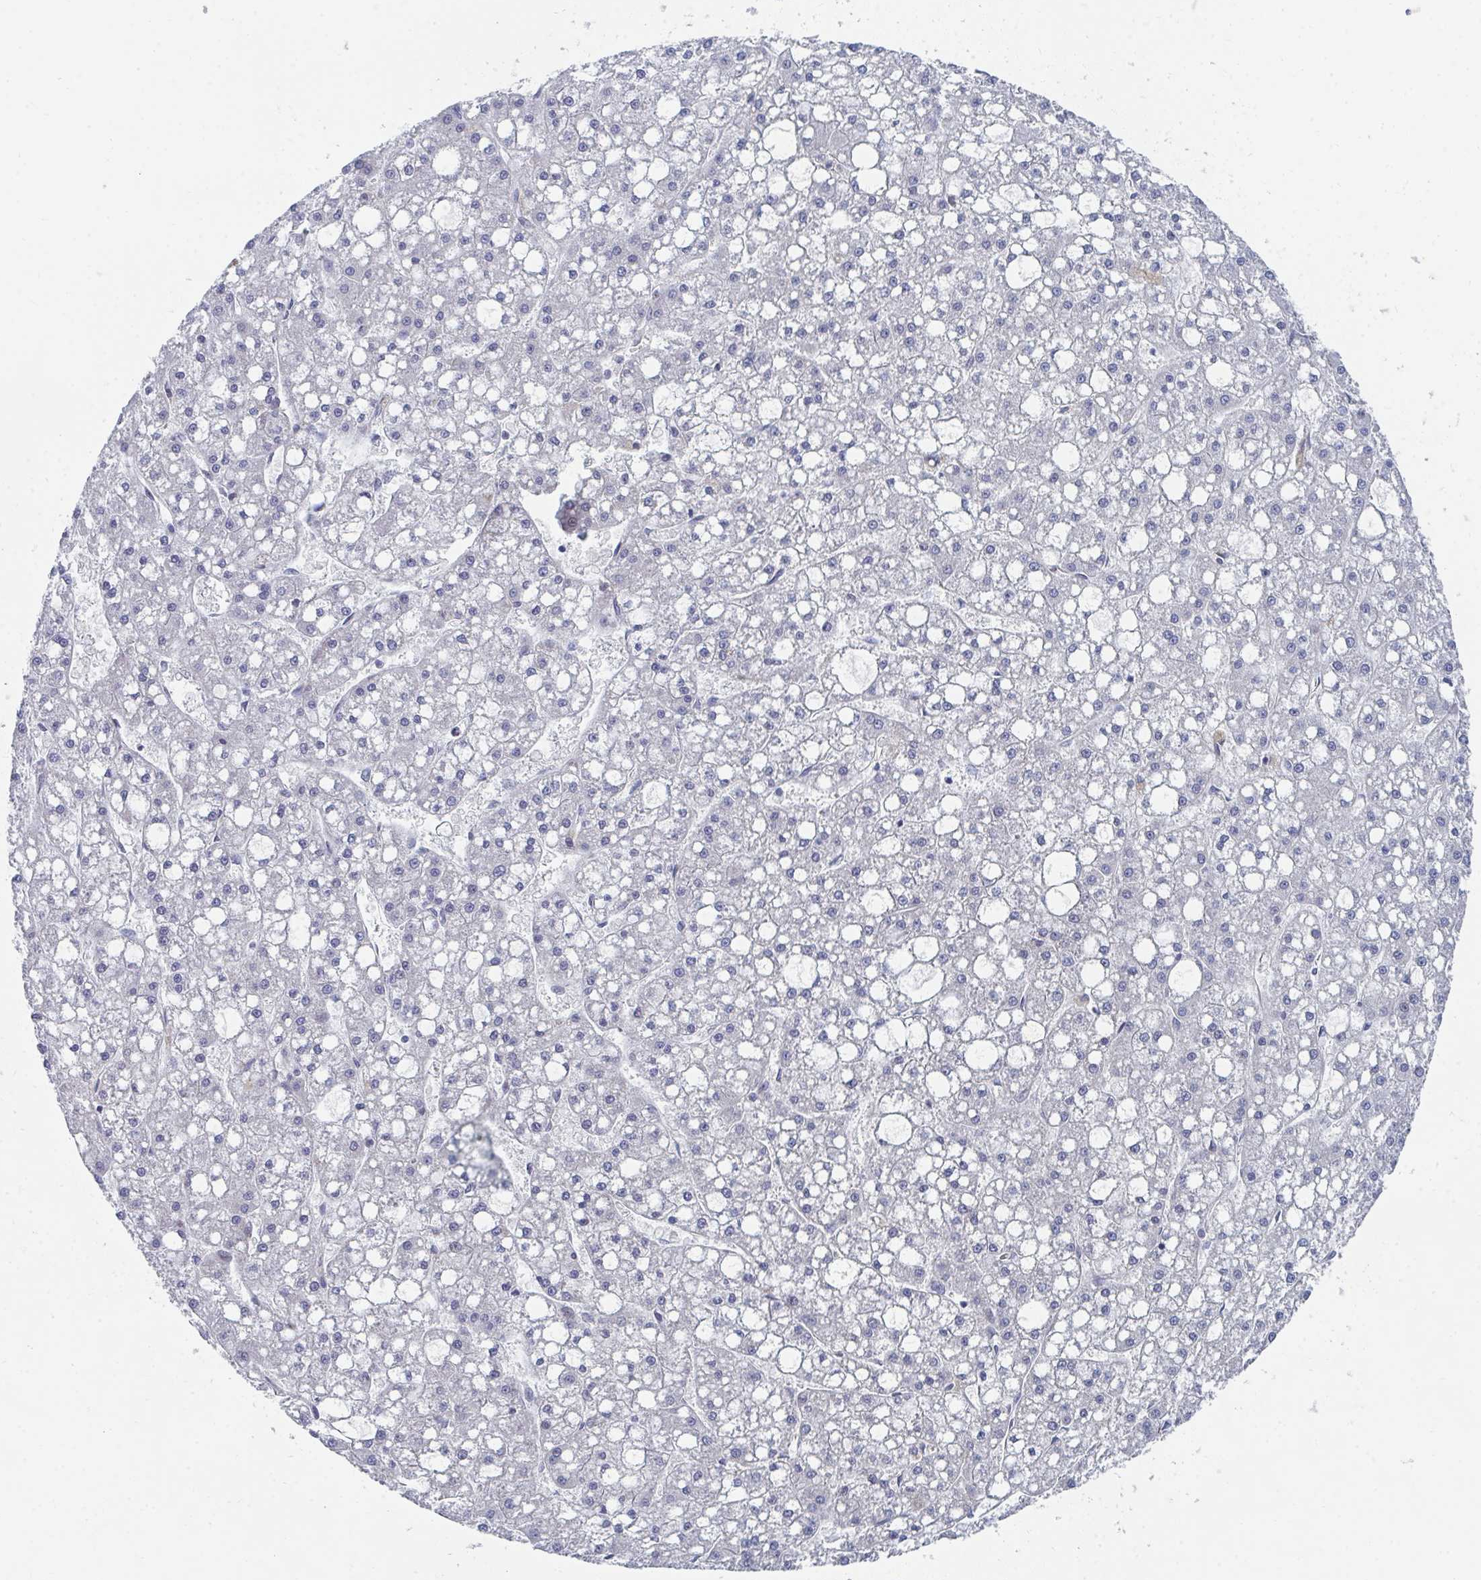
{"staining": {"intensity": "negative", "quantity": "none", "location": "none"}, "tissue": "liver cancer", "cell_type": "Tumor cells", "image_type": "cancer", "snomed": [{"axis": "morphology", "description": "Carcinoma, Hepatocellular, NOS"}, {"axis": "topography", "description": "Liver"}], "caption": "This image is of hepatocellular carcinoma (liver) stained with immunohistochemistry to label a protein in brown with the nuclei are counter-stained blue. There is no positivity in tumor cells. Nuclei are stained in blue.", "gene": "PSMG1", "patient": {"sex": "male", "age": 67}}